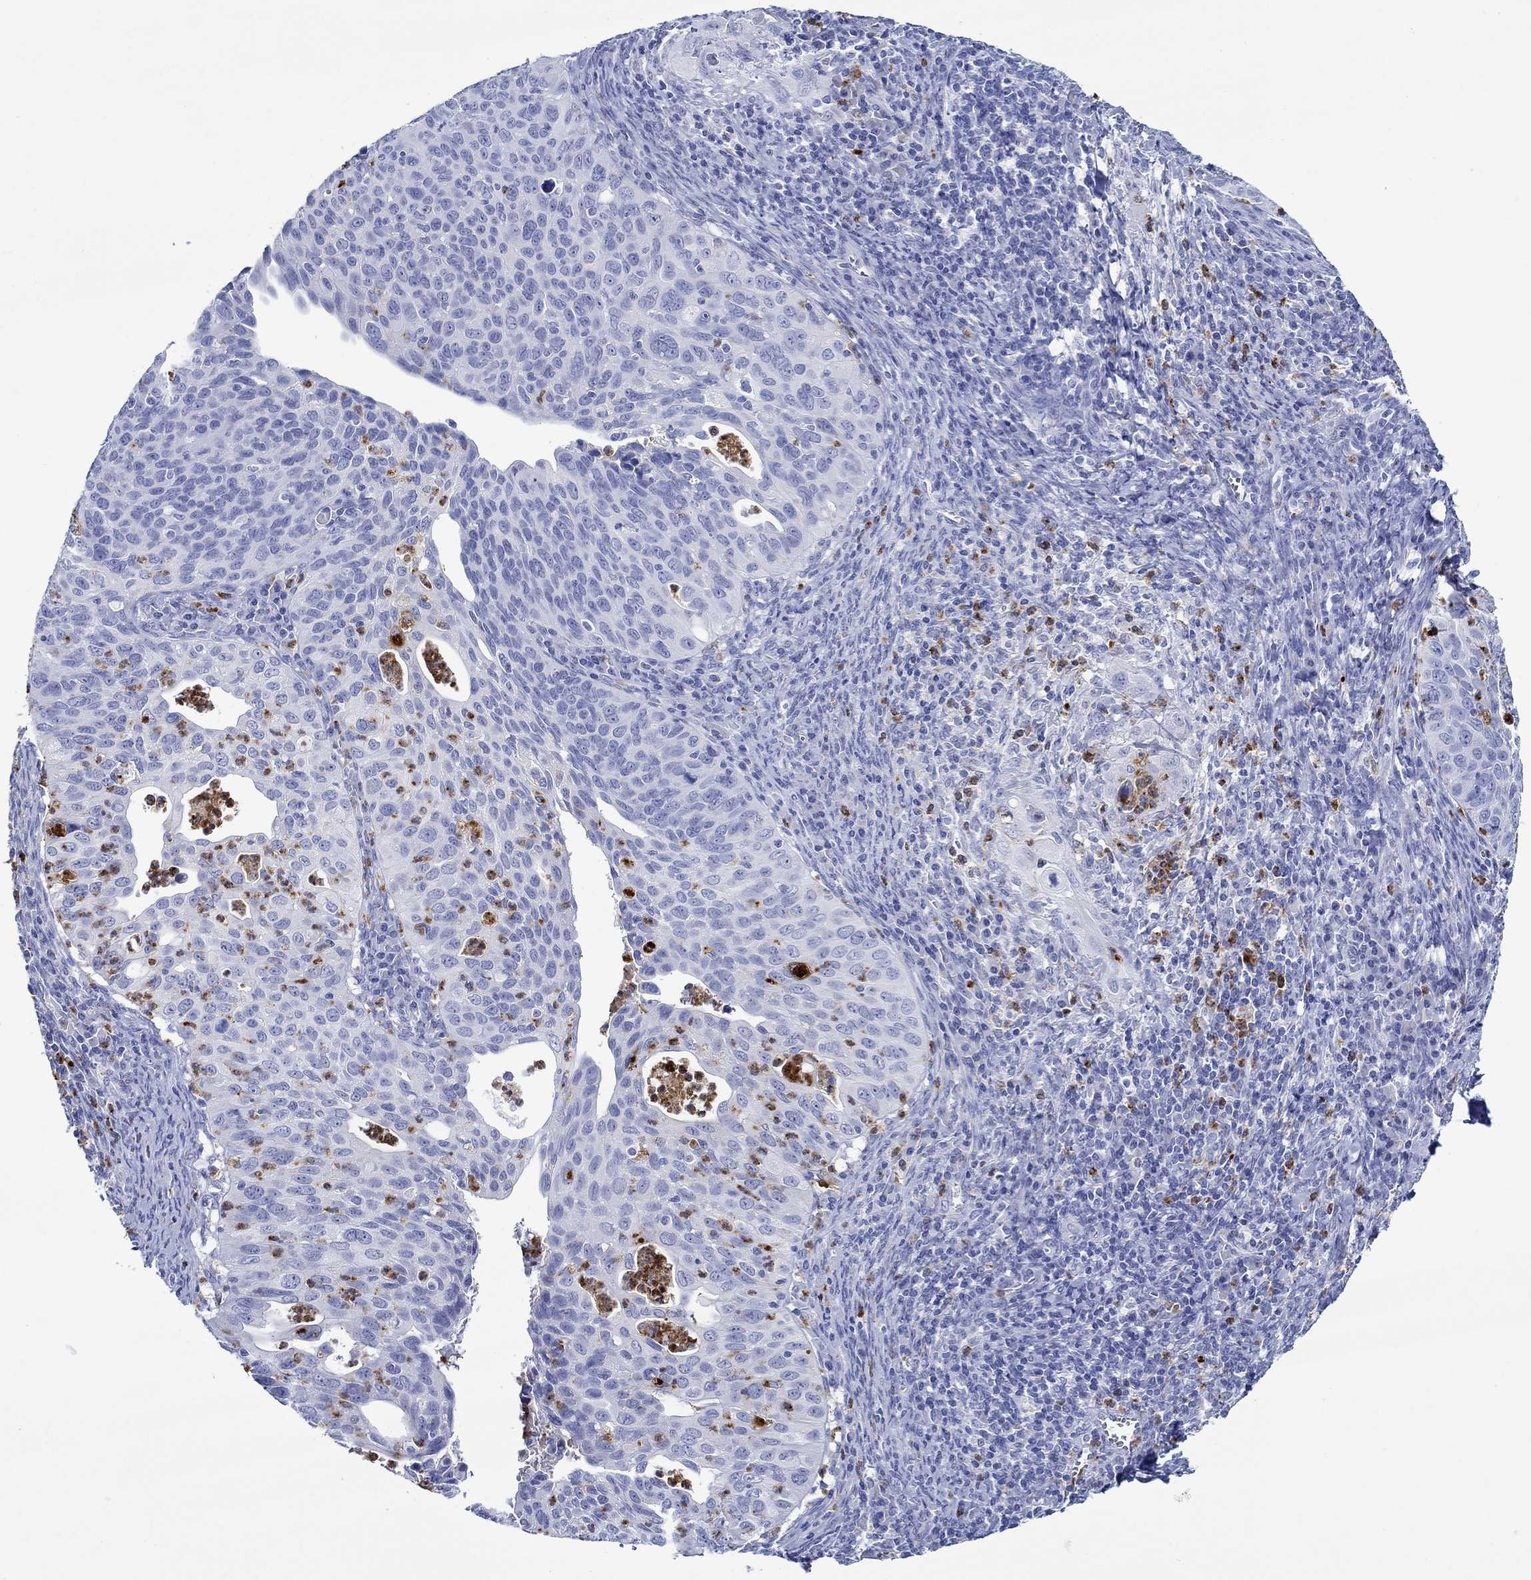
{"staining": {"intensity": "negative", "quantity": "none", "location": "none"}, "tissue": "cervical cancer", "cell_type": "Tumor cells", "image_type": "cancer", "snomed": [{"axis": "morphology", "description": "Squamous cell carcinoma, NOS"}, {"axis": "topography", "description": "Cervix"}], "caption": "This is an immunohistochemistry (IHC) micrograph of squamous cell carcinoma (cervical). There is no staining in tumor cells.", "gene": "EPX", "patient": {"sex": "female", "age": 26}}